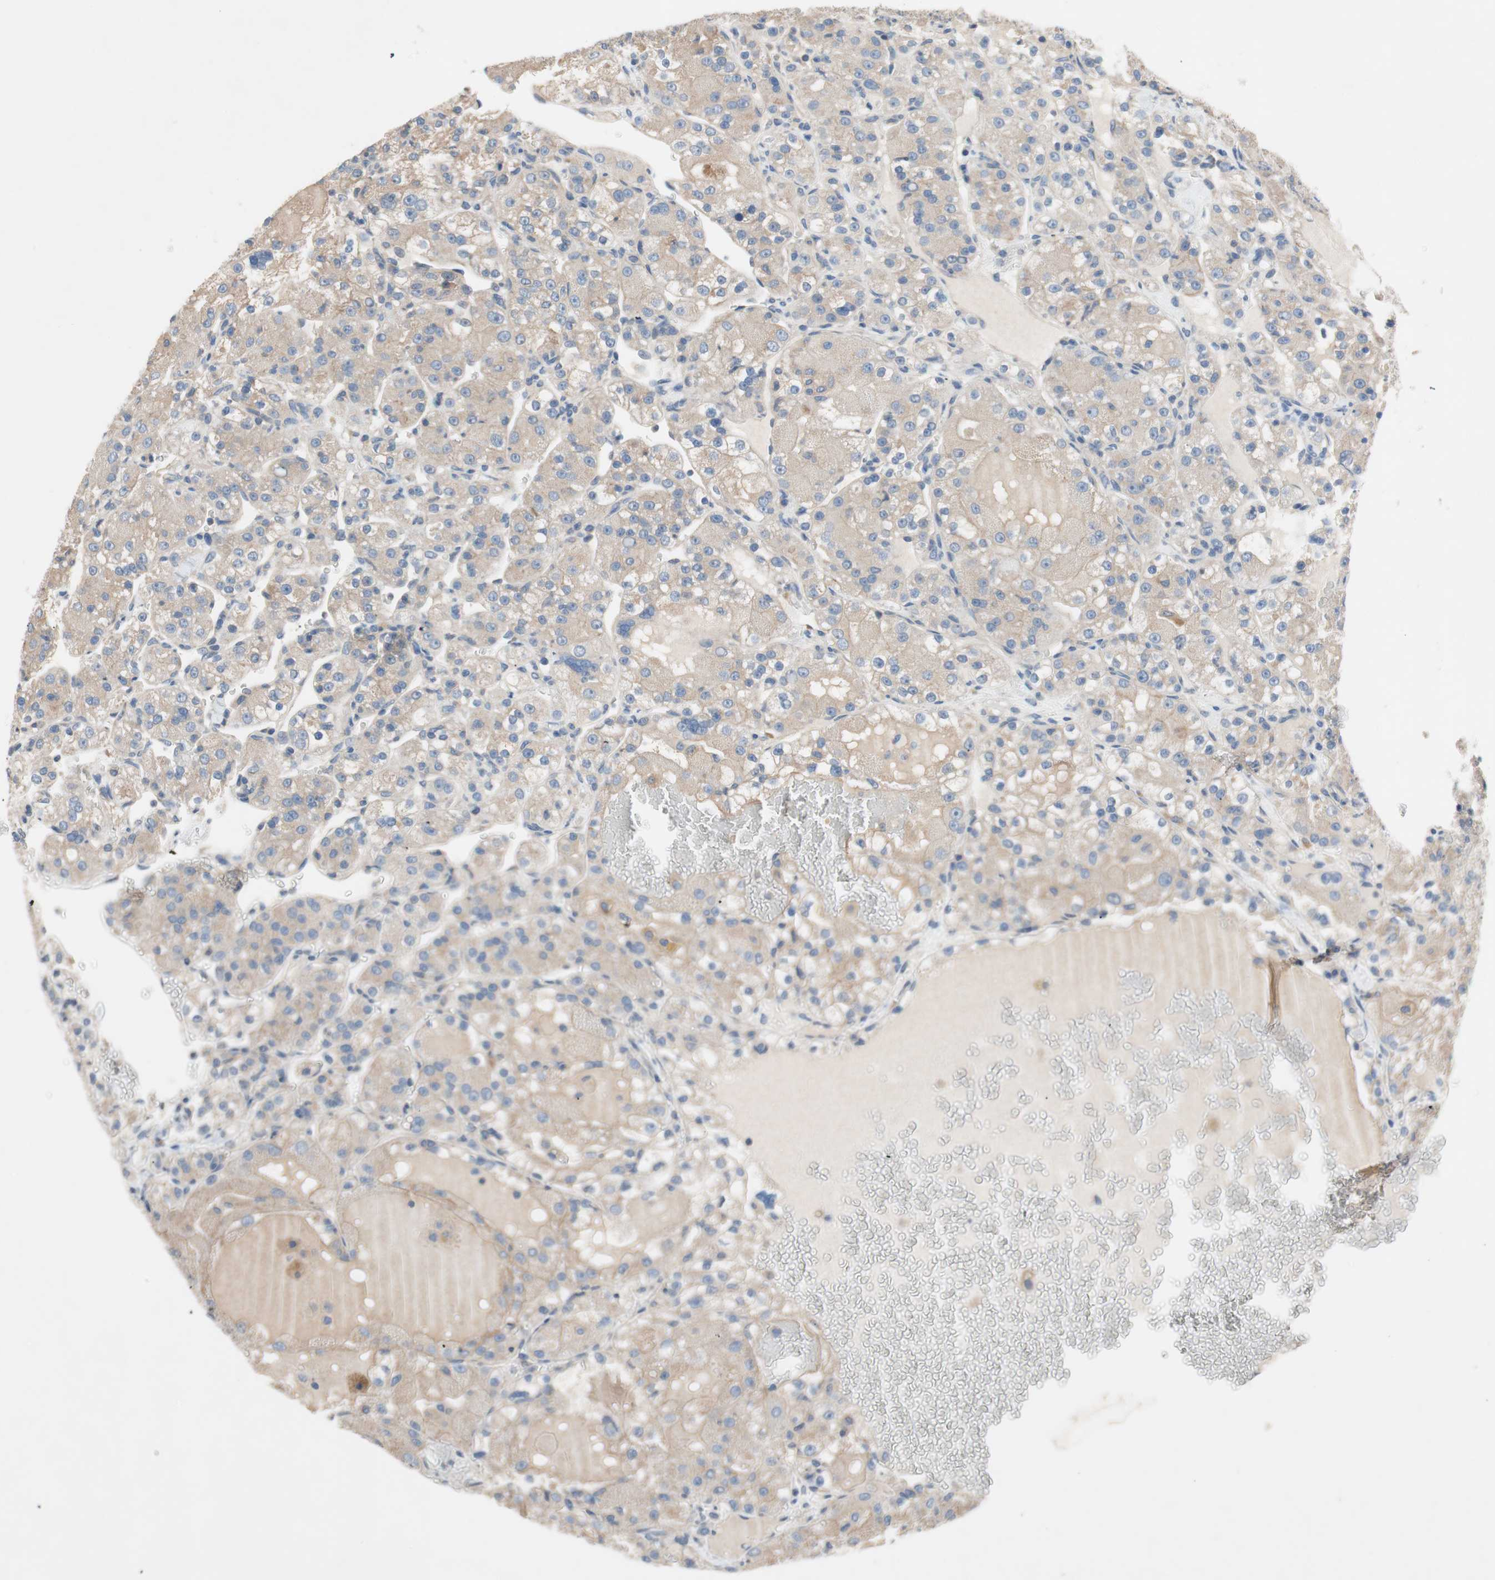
{"staining": {"intensity": "weak", "quantity": "25%-75%", "location": "cytoplasmic/membranous"}, "tissue": "renal cancer", "cell_type": "Tumor cells", "image_type": "cancer", "snomed": [{"axis": "morphology", "description": "Normal tissue, NOS"}, {"axis": "morphology", "description": "Adenocarcinoma, NOS"}, {"axis": "topography", "description": "Kidney"}], "caption": "This is an image of IHC staining of adenocarcinoma (renal), which shows weak staining in the cytoplasmic/membranous of tumor cells.", "gene": "GLUL", "patient": {"sex": "male", "age": 61}}